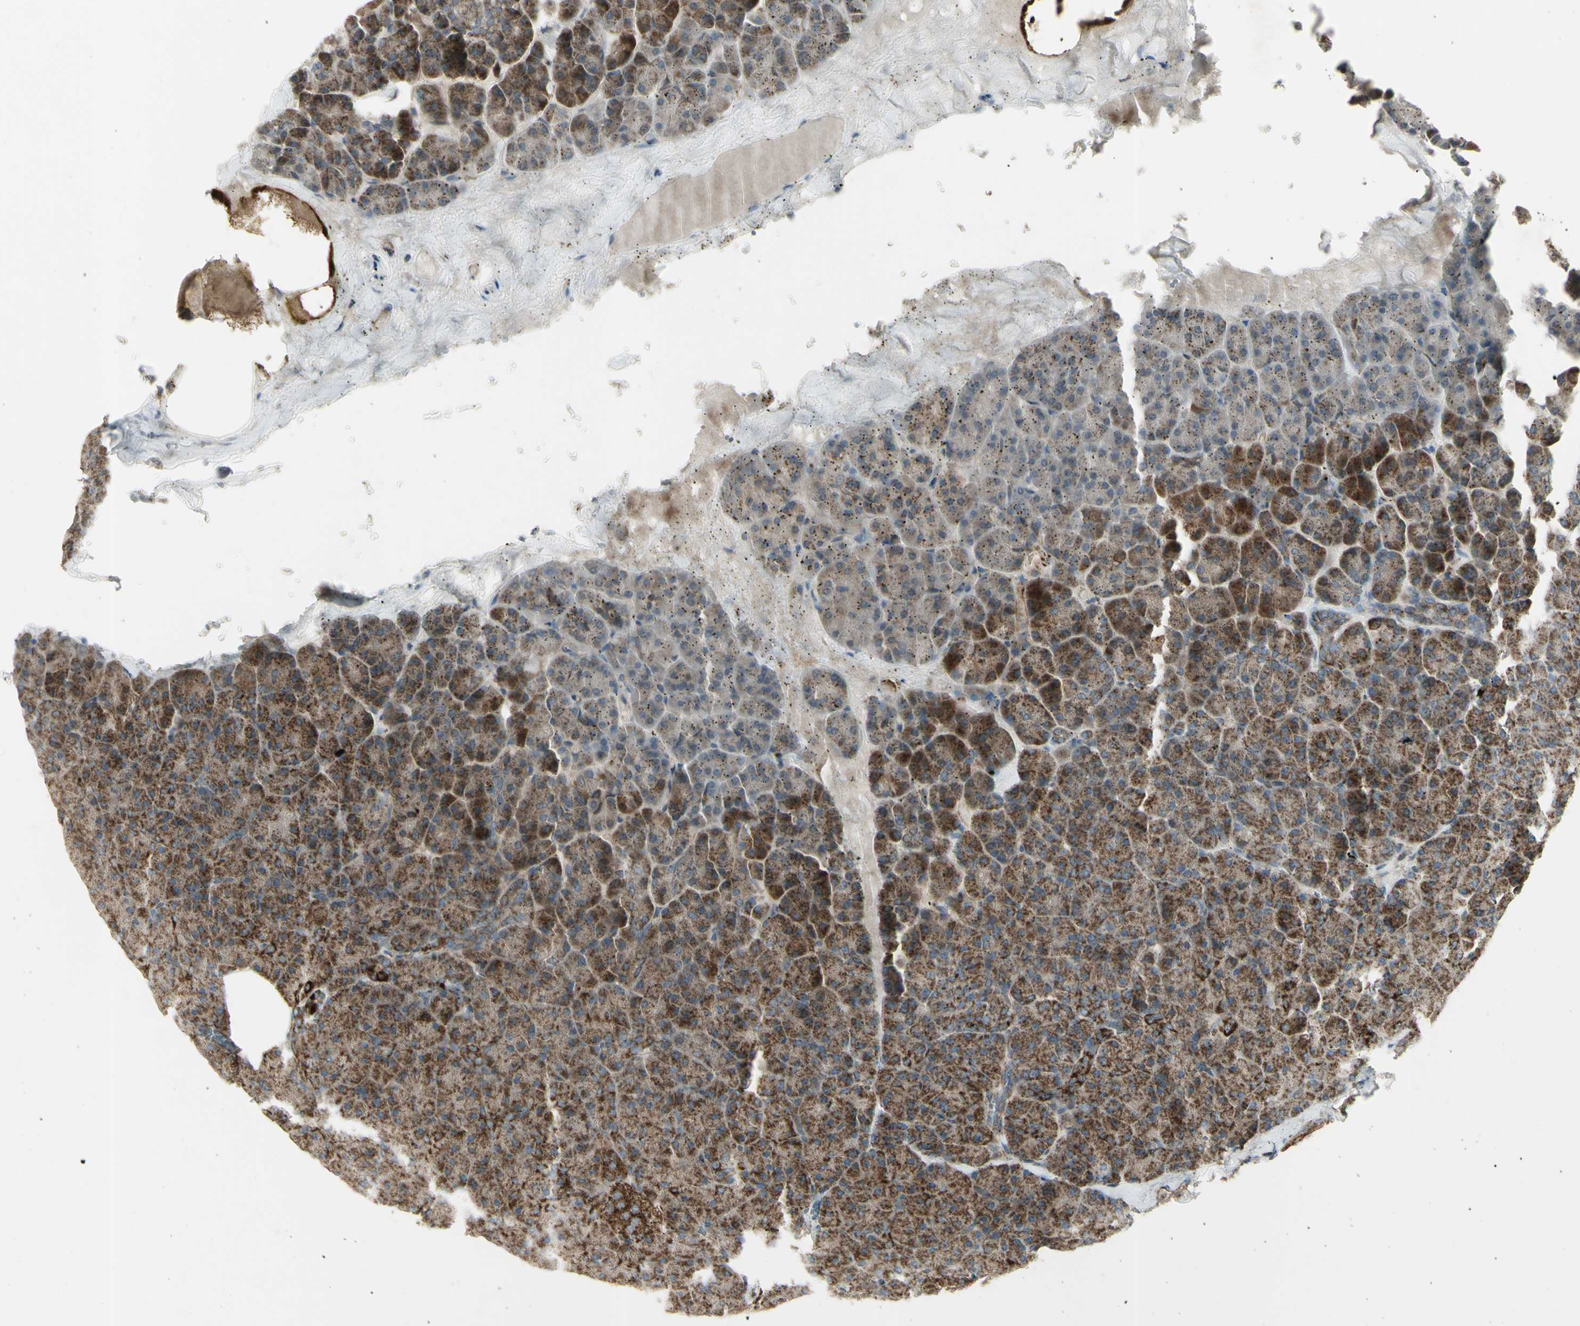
{"staining": {"intensity": "moderate", "quantity": ">75%", "location": "cytoplasmic/membranous"}, "tissue": "pancreas", "cell_type": "Exocrine glandular cells", "image_type": "normal", "snomed": [{"axis": "morphology", "description": "Normal tissue, NOS"}, {"axis": "topography", "description": "Pancreas"}], "caption": "This image demonstrates immunohistochemistry staining of normal human pancreas, with medium moderate cytoplasmic/membranous positivity in approximately >75% of exocrine glandular cells.", "gene": "CYB5R1", "patient": {"sex": "female", "age": 35}}